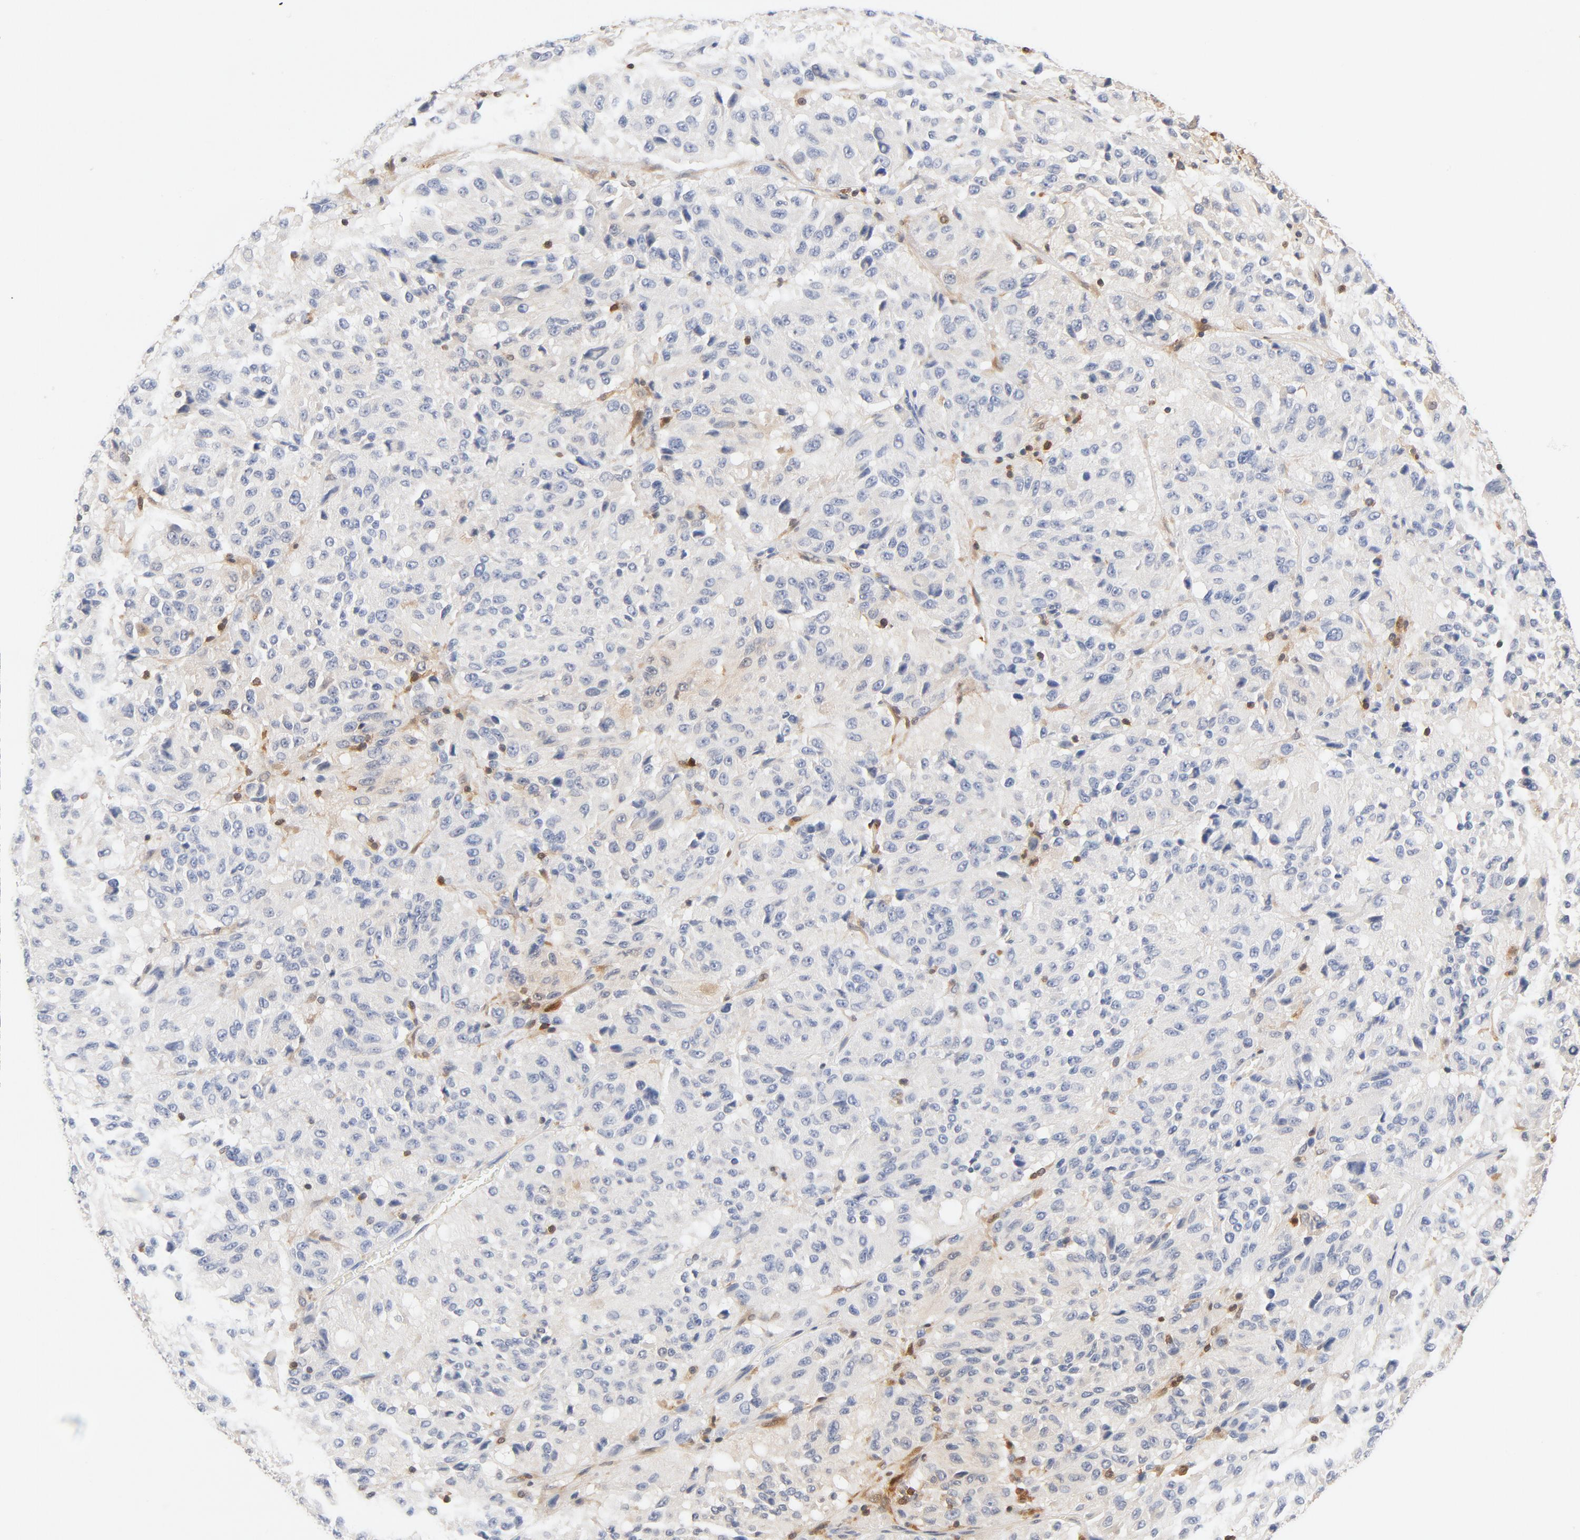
{"staining": {"intensity": "negative", "quantity": "none", "location": "none"}, "tissue": "melanoma", "cell_type": "Tumor cells", "image_type": "cancer", "snomed": [{"axis": "morphology", "description": "Malignant melanoma, Metastatic site"}, {"axis": "topography", "description": "Lung"}], "caption": "This is an immunohistochemistry (IHC) photomicrograph of human malignant melanoma (metastatic site). There is no positivity in tumor cells.", "gene": "STAT1", "patient": {"sex": "male", "age": 64}}